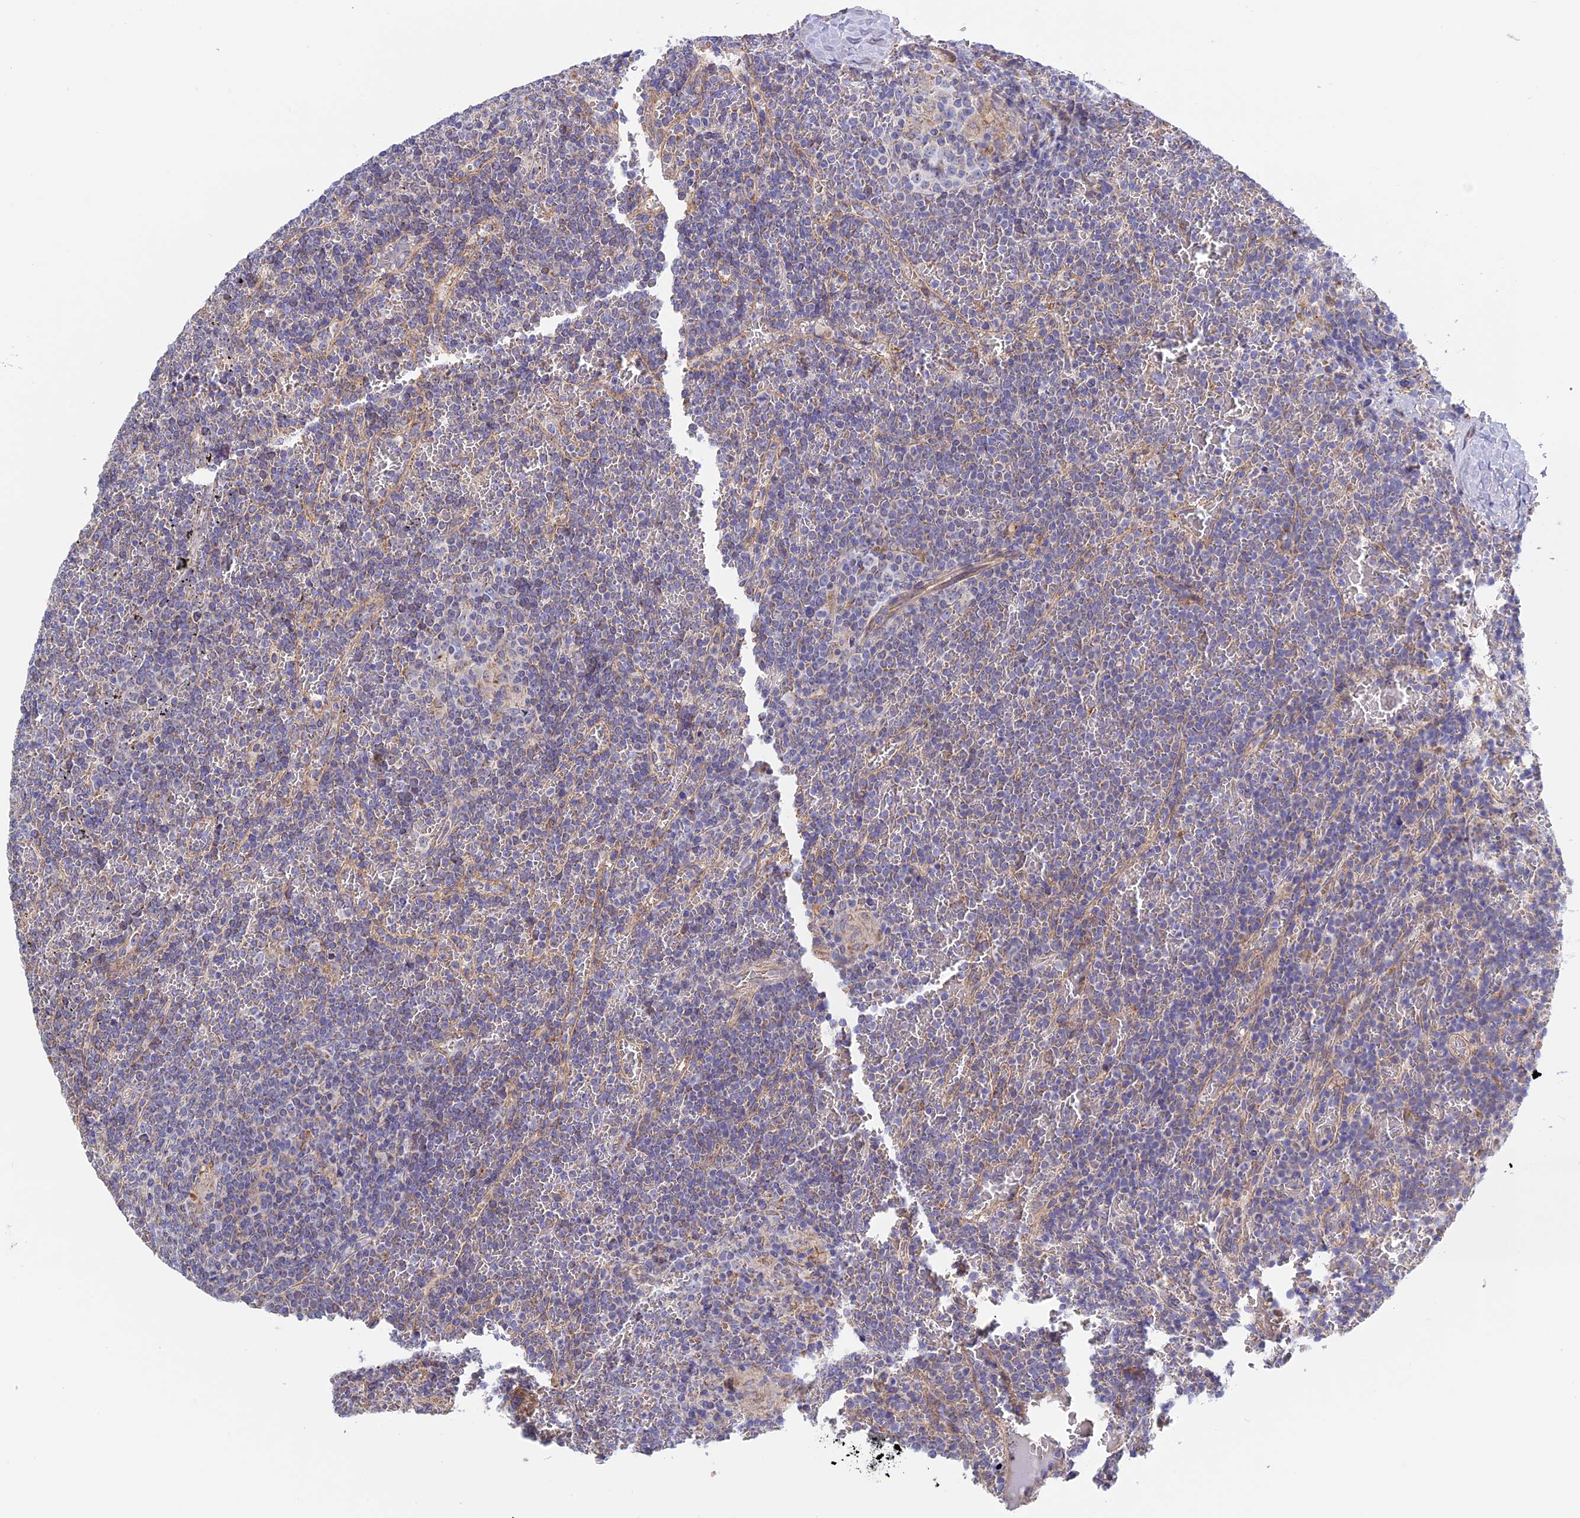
{"staining": {"intensity": "negative", "quantity": "none", "location": "none"}, "tissue": "lymphoma", "cell_type": "Tumor cells", "image_type": "cancer", "snomed": [{"axis": "morphology", "description": "Malignant lymphoma, non-Hodgkin's type, Low grade"}, {"axis": "topography", "description": "Spleen"}], "caption": "The image shows no significant positivity in tumor cells of lymphoma. (DAB immunohistochemistry, high magnification).", "gene": "ETFDH", "patient": {"sex": "female", "age": 19}}